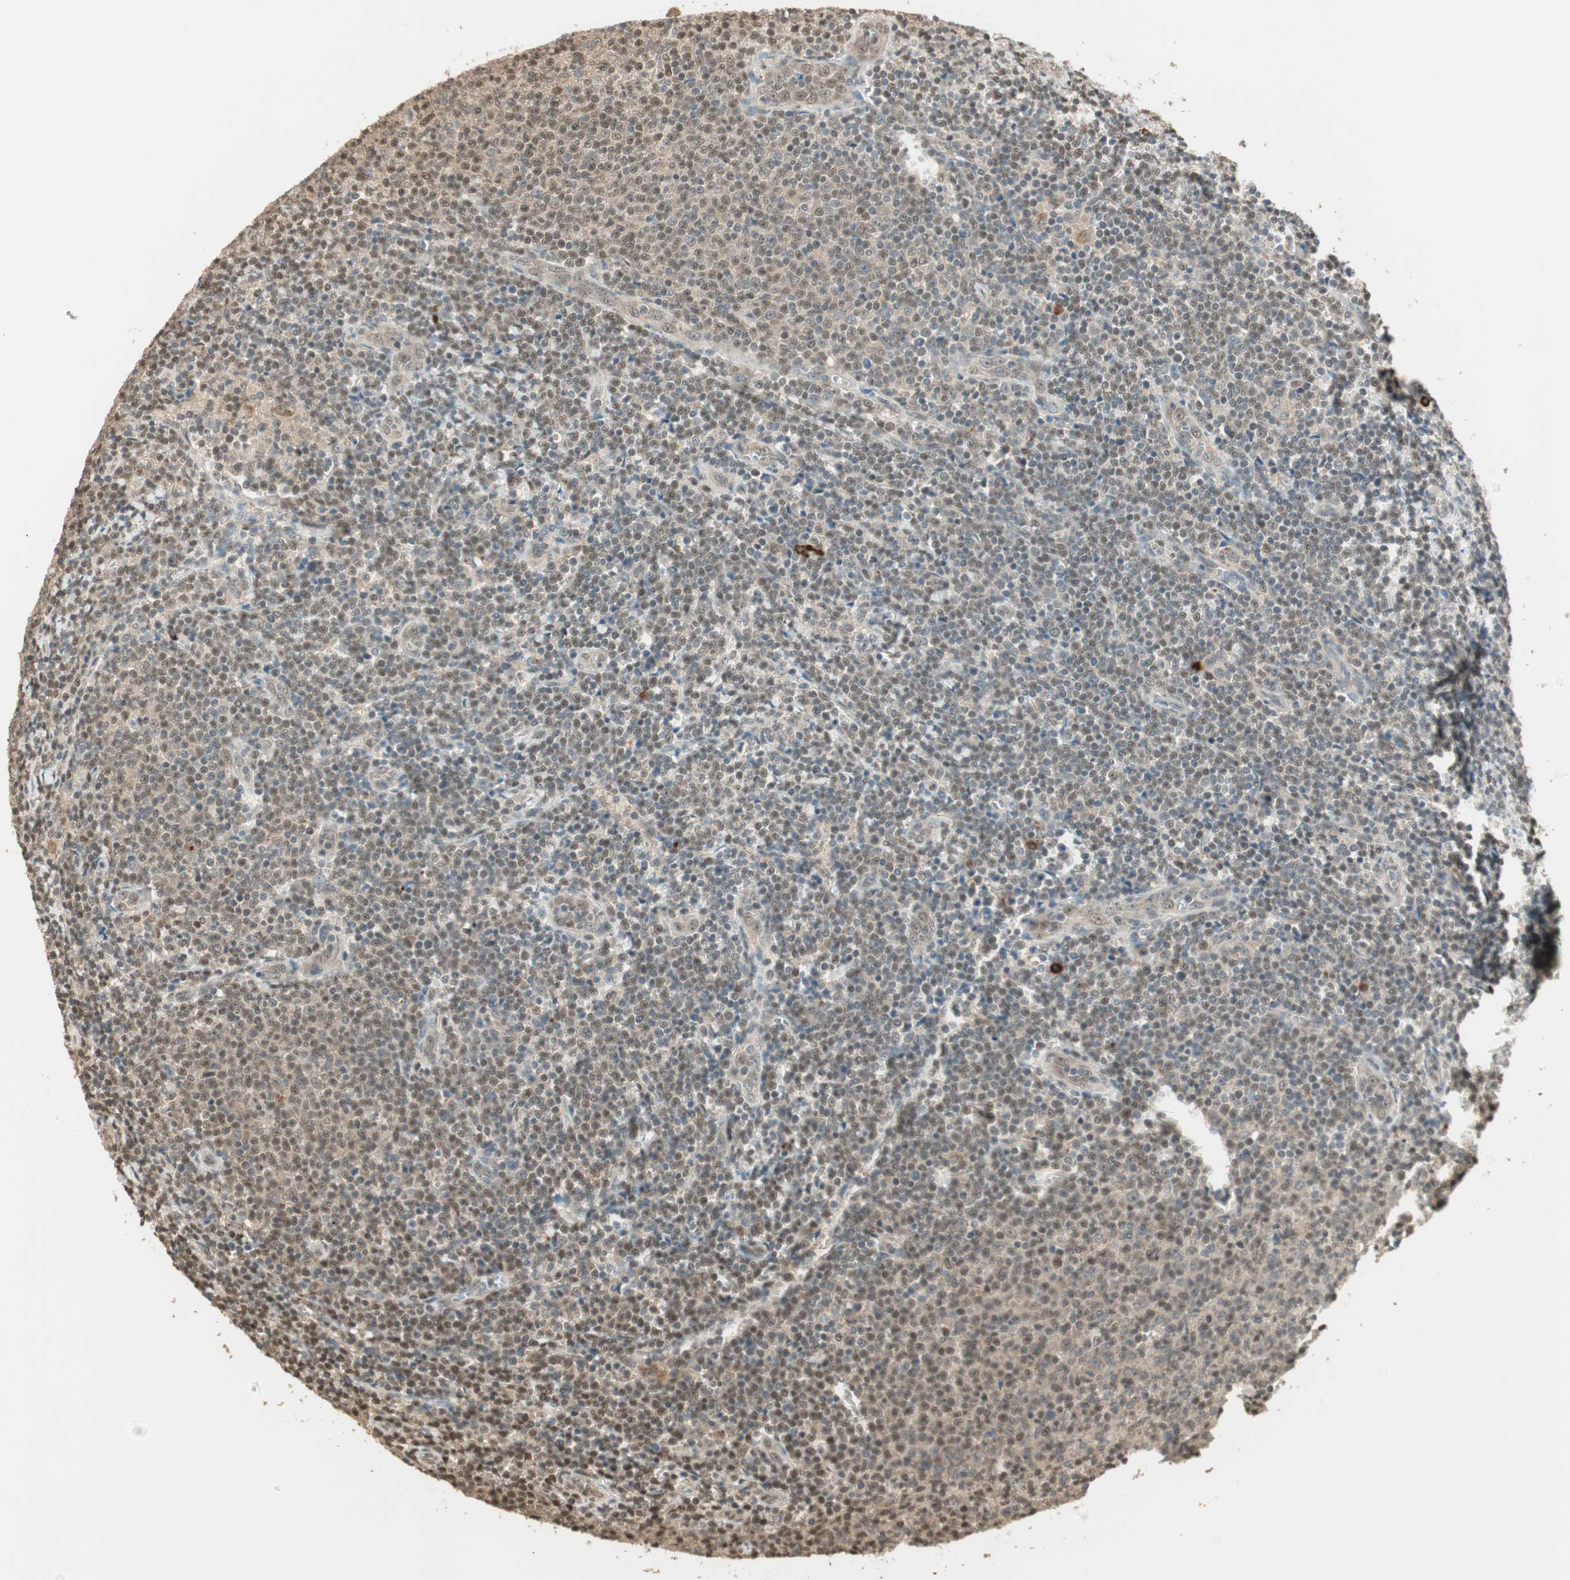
{"staining": {"intensity": "moderate", "quantity": ">75%", "location": "cytoplasmic/membranous,nuclear"}, "tissue": "lymphoma", "cell_type": "Tumor cells", "image_type": "cancer", "snomed": [{"axis": "morphology", "description": "Malignant lymphoma, non-Hodgkin's type, Low grade"}, {"axis": "topography", "description": "Lymph node"}], "caption": "Immunohistochemical staining of malignant lymphoma, non-Hodgkin's type (low-grade) shows moderate cytoplasmic/membranous and nuclear protein positivity in approximately >75% of tumor cells.", "gene": "ZNF443", "patient": {"sex": "male", "age": 66}}